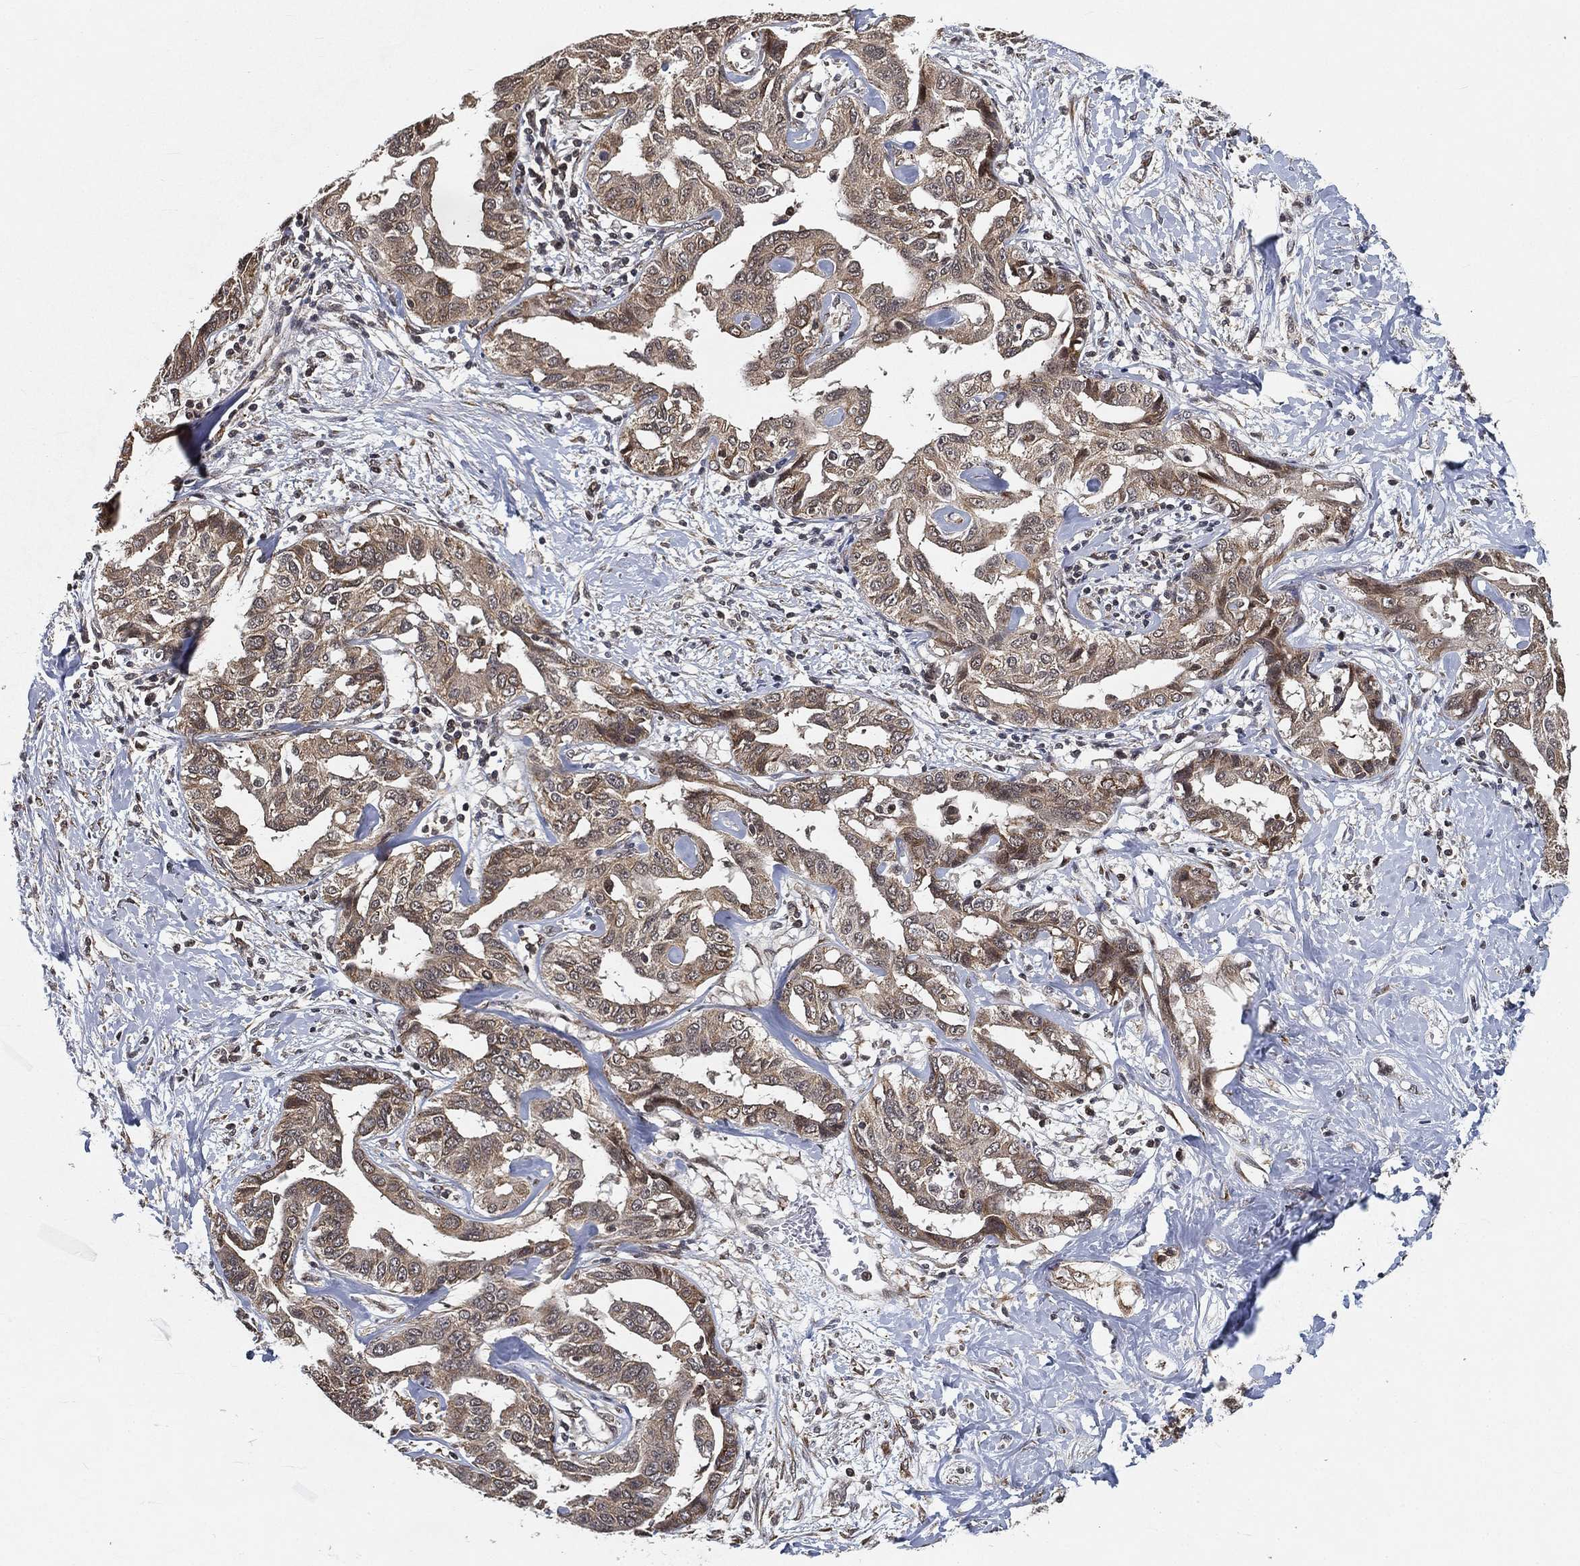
{"staining": {"intensity": "weak", "quantity": ">75%", "location": "cytoplasmic/membranous"}, "tissue": "liver cancer", "cell_type": "Tumor cells", "image_type": "cancer", "snomed": [{"axis": "morphology", "description": "Cholangiocarcinoma"}, {"axis": "topography", "description": "Liver"}], "caption": "IHC (DAB (3,3'-diaminobenzidine)) staining of human liver cholangiocarcinoma shows weak cytoplasmic/membranous protein expression in about >75% of tumor cells.", "gene": "RSRC2", "patient": {"sex": "male", "age": 59}}